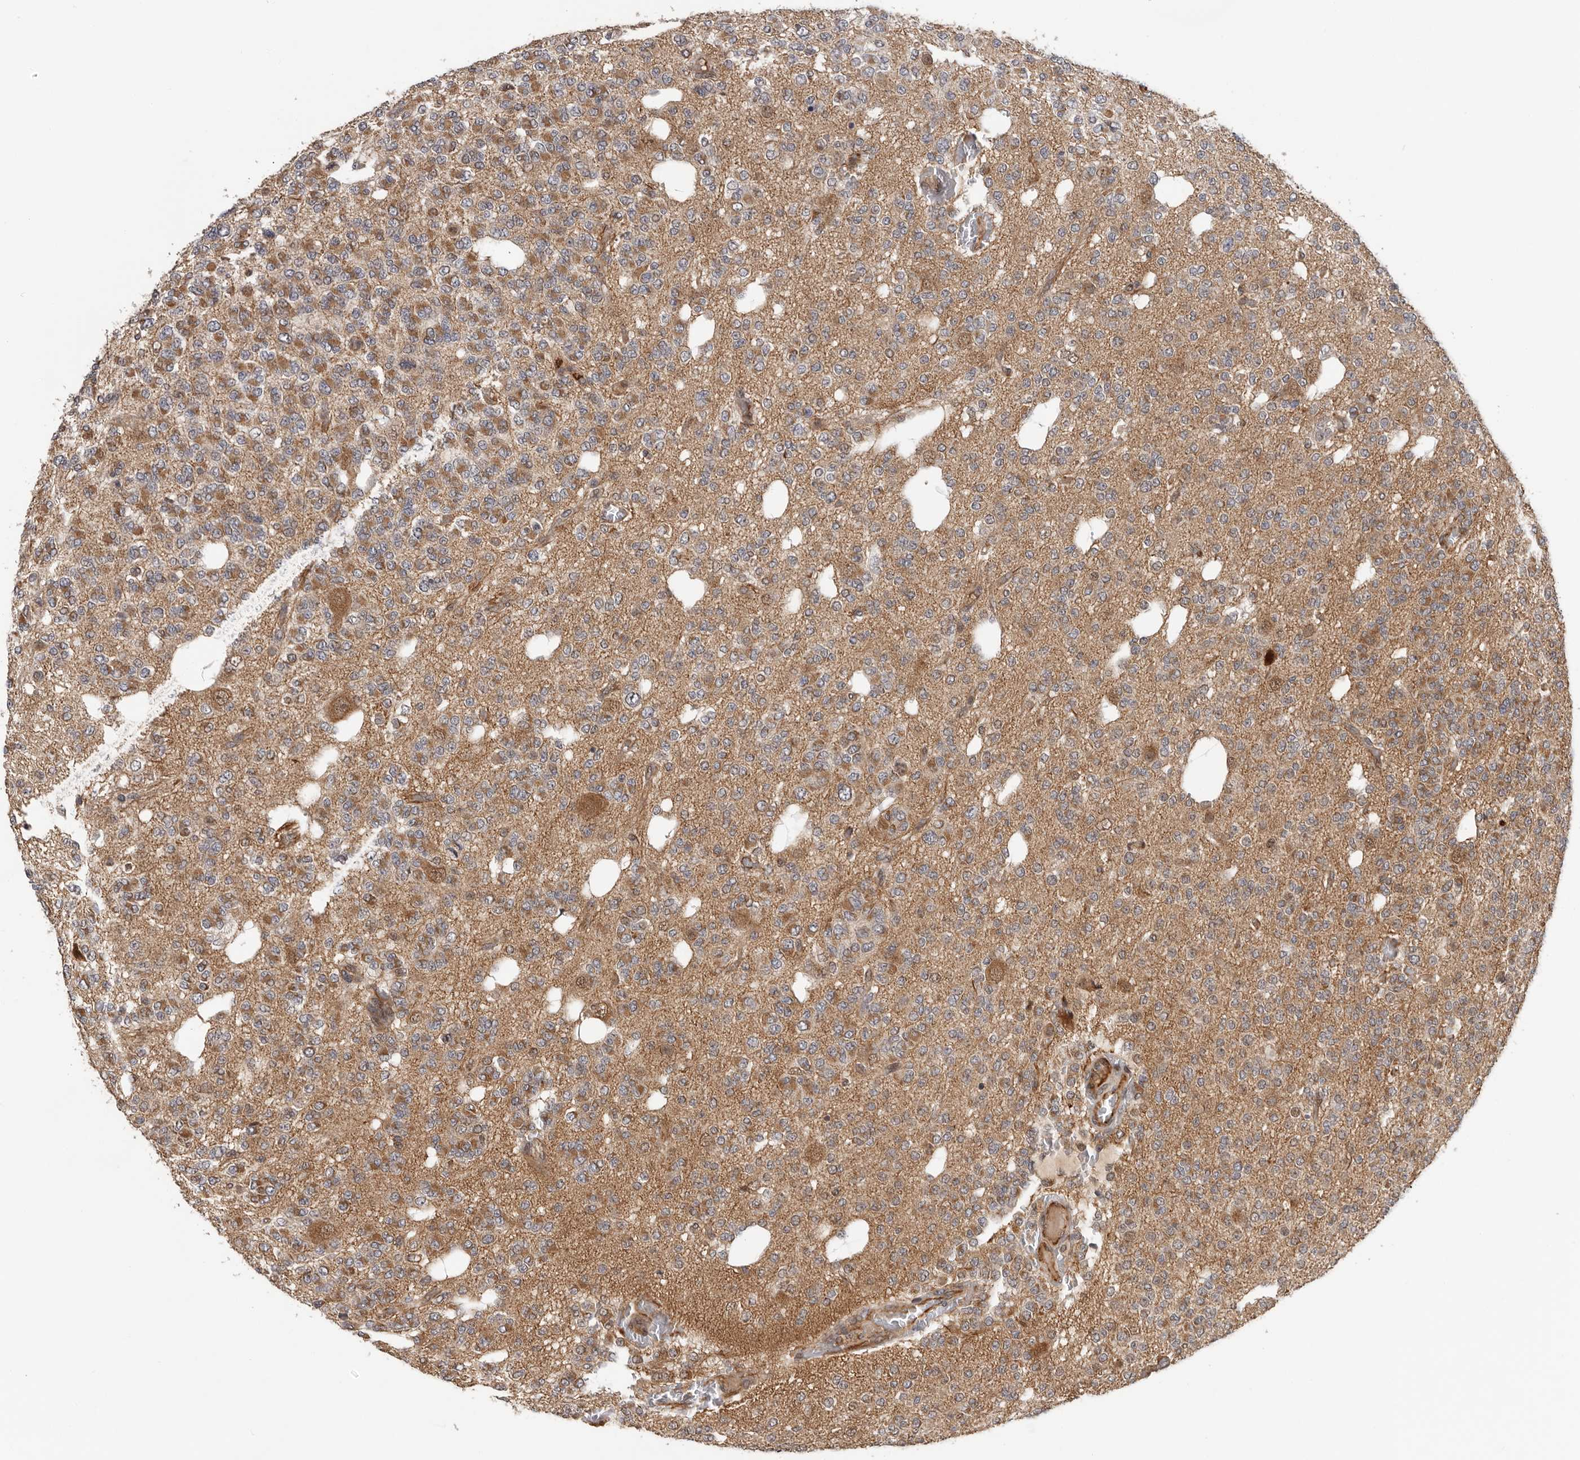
{"staining": {"intensity": "moderate", "quantity": "25%-75%", "location": "cytoplasmic/membranous"}, "tissue": "glioma", "cell_type": "Tumor cells", "image_type": "cancer", "snomed": [{"axis": "morphology", "description": "Glioma, malignant, Low grade"}, {"axis": "topography", "description": "Brain"}], "caption": "Immunohistochemical staining of human malignant low-grade glioma reveals medium levels of moderate cytoplasmic/membranous positivity in about 25%-75% of tumor cells.", "gene": "RNF157", "patient": {"sex": "male", "age": 38}}